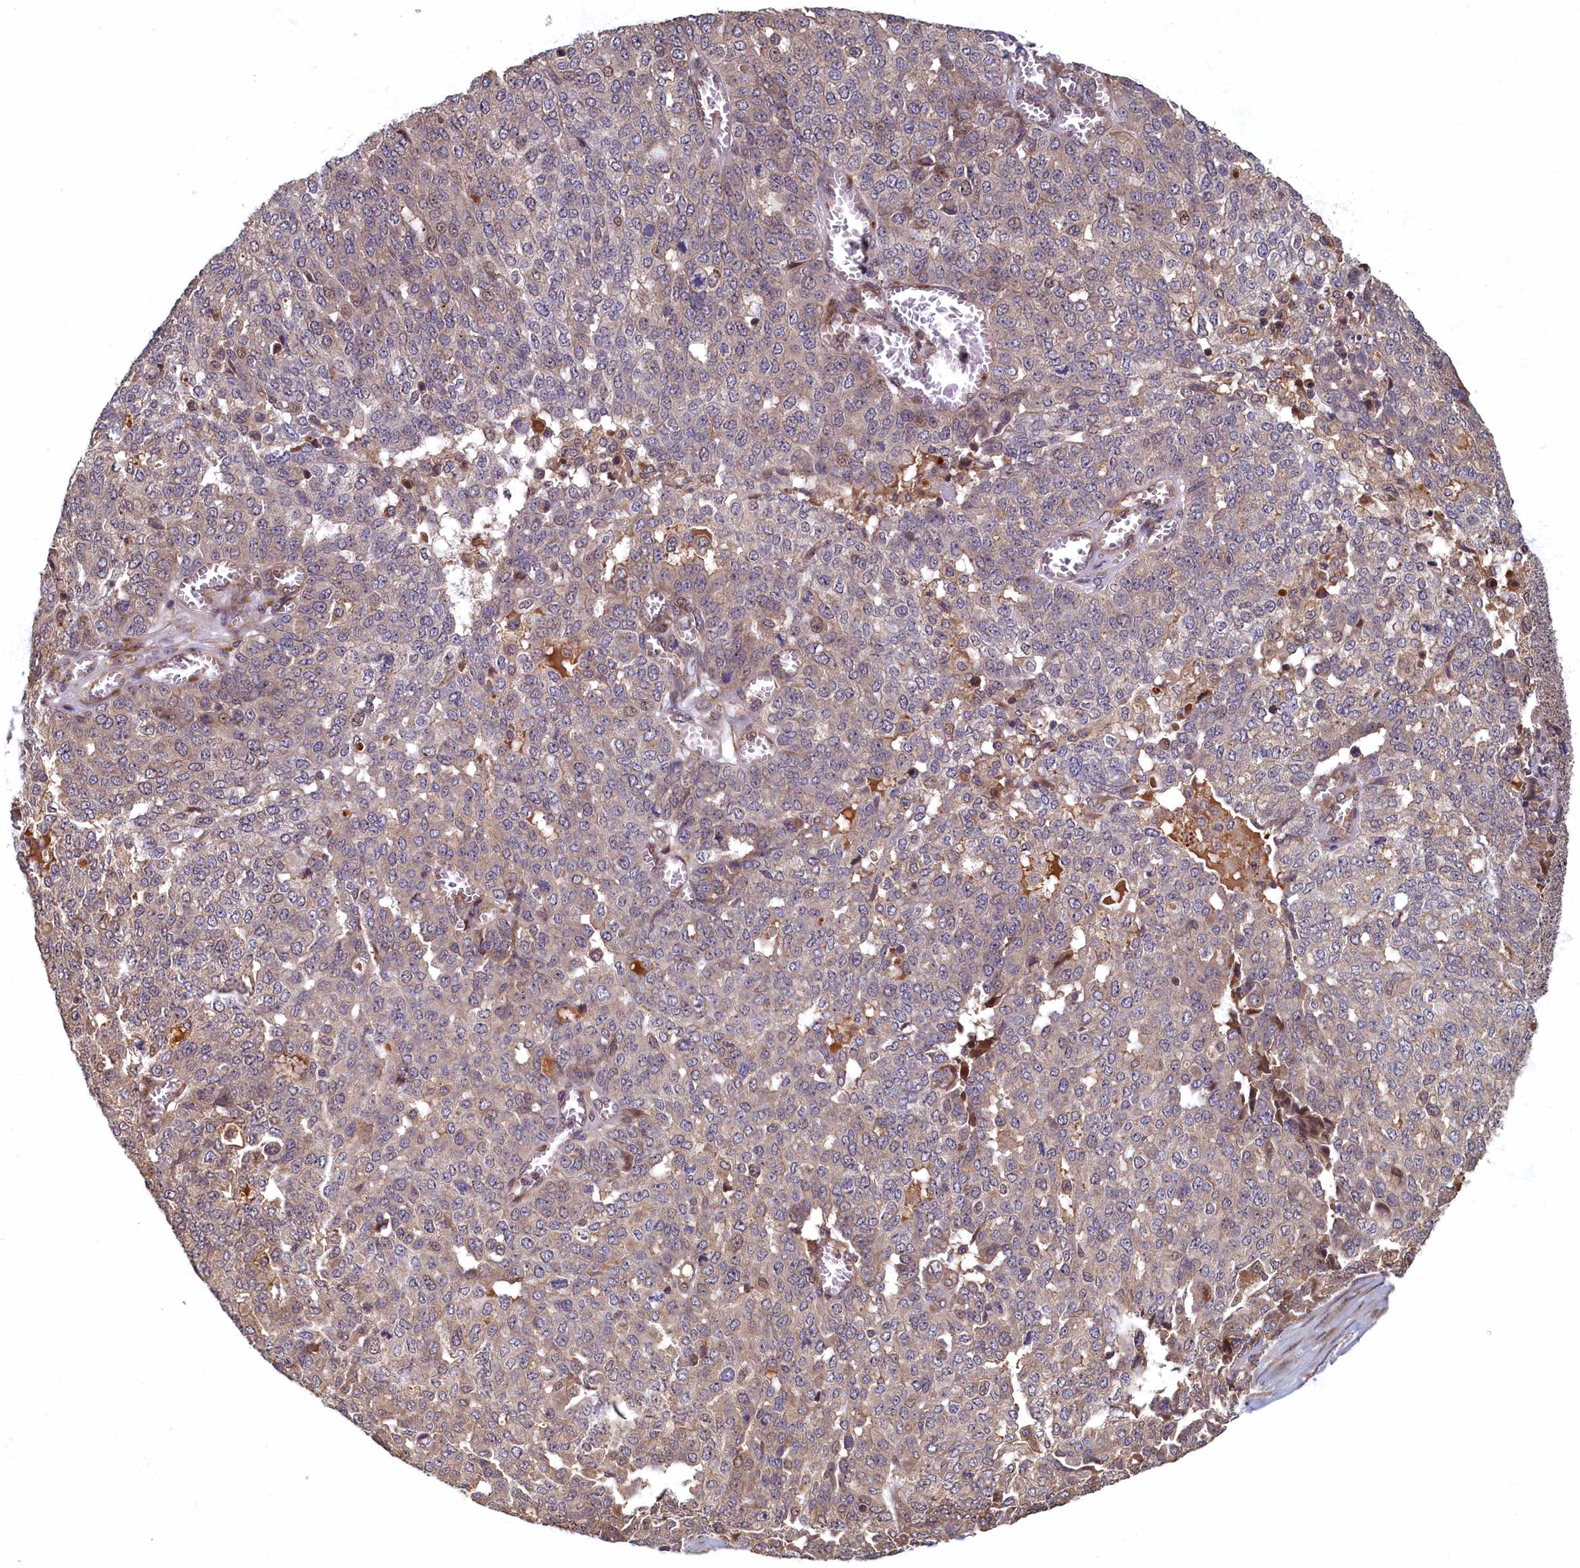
{"staining": {"intensity": "weak", "quantity": "<25%", "location": "cytoplasmic/membranous"}, "tissue": "ovarian cancer", "cell_type": "Tumor cells", "image_type": "cancer", "snomed": [{"axis": "morphology", "description": "Cystadenocarcinoma, serous, NOS"}, {"axis": "topography", "description": "Soft tissue"}, {"axis": "topography", "description": "Ovary"}], "caption": "Immunohistochemical staining of human ovarian cancer displays no significant positivity in tumor cells. Brightfield microscopy of immunohistochemistry (IHC) stained with DAB (brown) and hematoxylin (blue), captured at high magnification.", "gene": "LCMT2", "patient": {"sex": "female", "age": 57}}